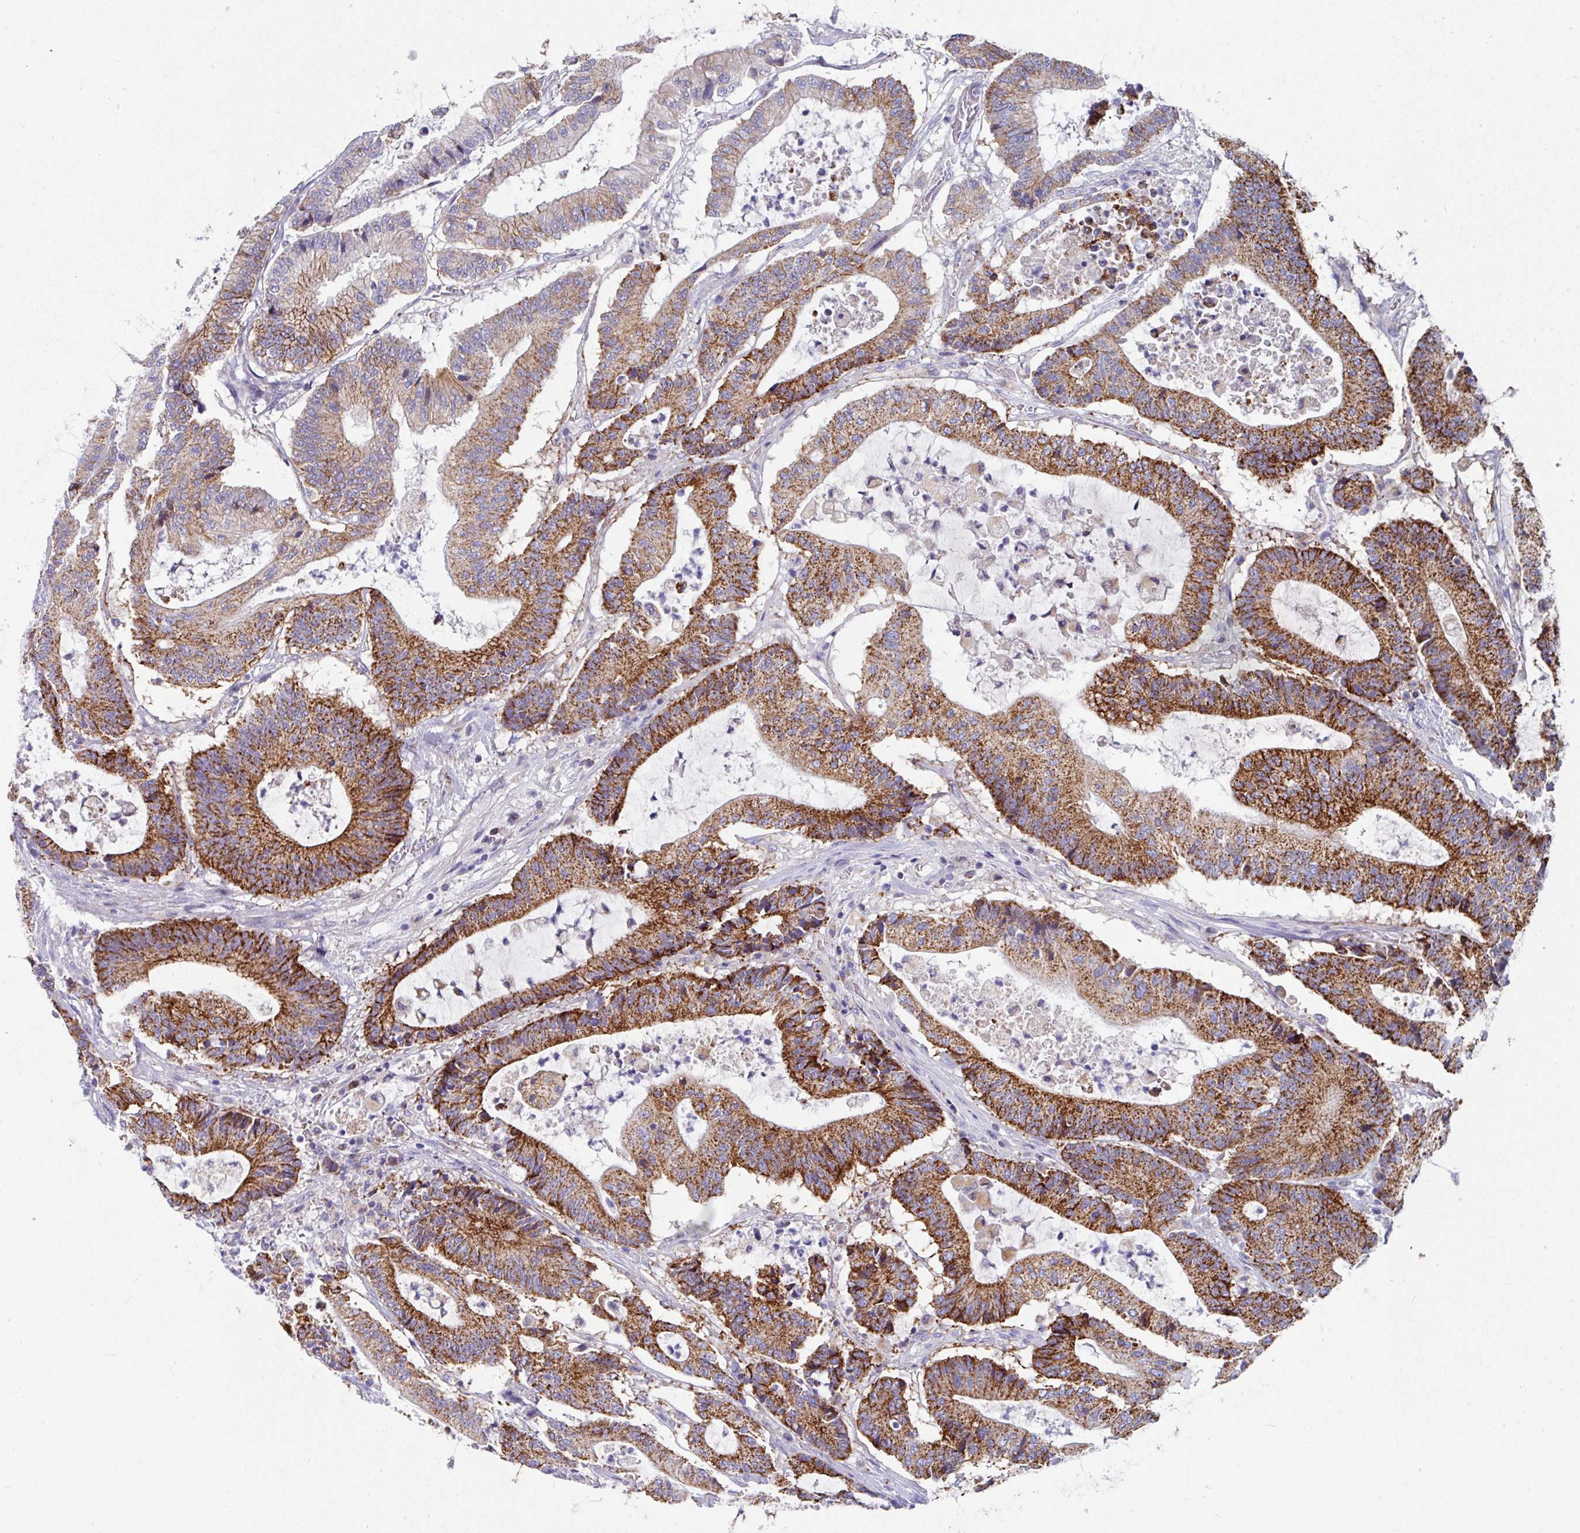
{"staining": {"intensity": "strong", "quantity": ">75%", "location": "cytoplasmic/membranous"}, "tissue": "colorectal cancer", "cell_type": "Tumor cells", "image_type": "cancer", "snomed": [{"axis": "morphology", "description": "Adenocarcinoma, NOS"}, {"axis": "topography", "description": "Colon"}], "caption": "About >75% of tumor cells in human adenocarcinoma (colorectal) display strong cytoplasmic/membranous protein staining as visualized by brown immunohistochemical staining.", "gene": "CLDN1", "patient": {"sex": "female", "age": 84}}